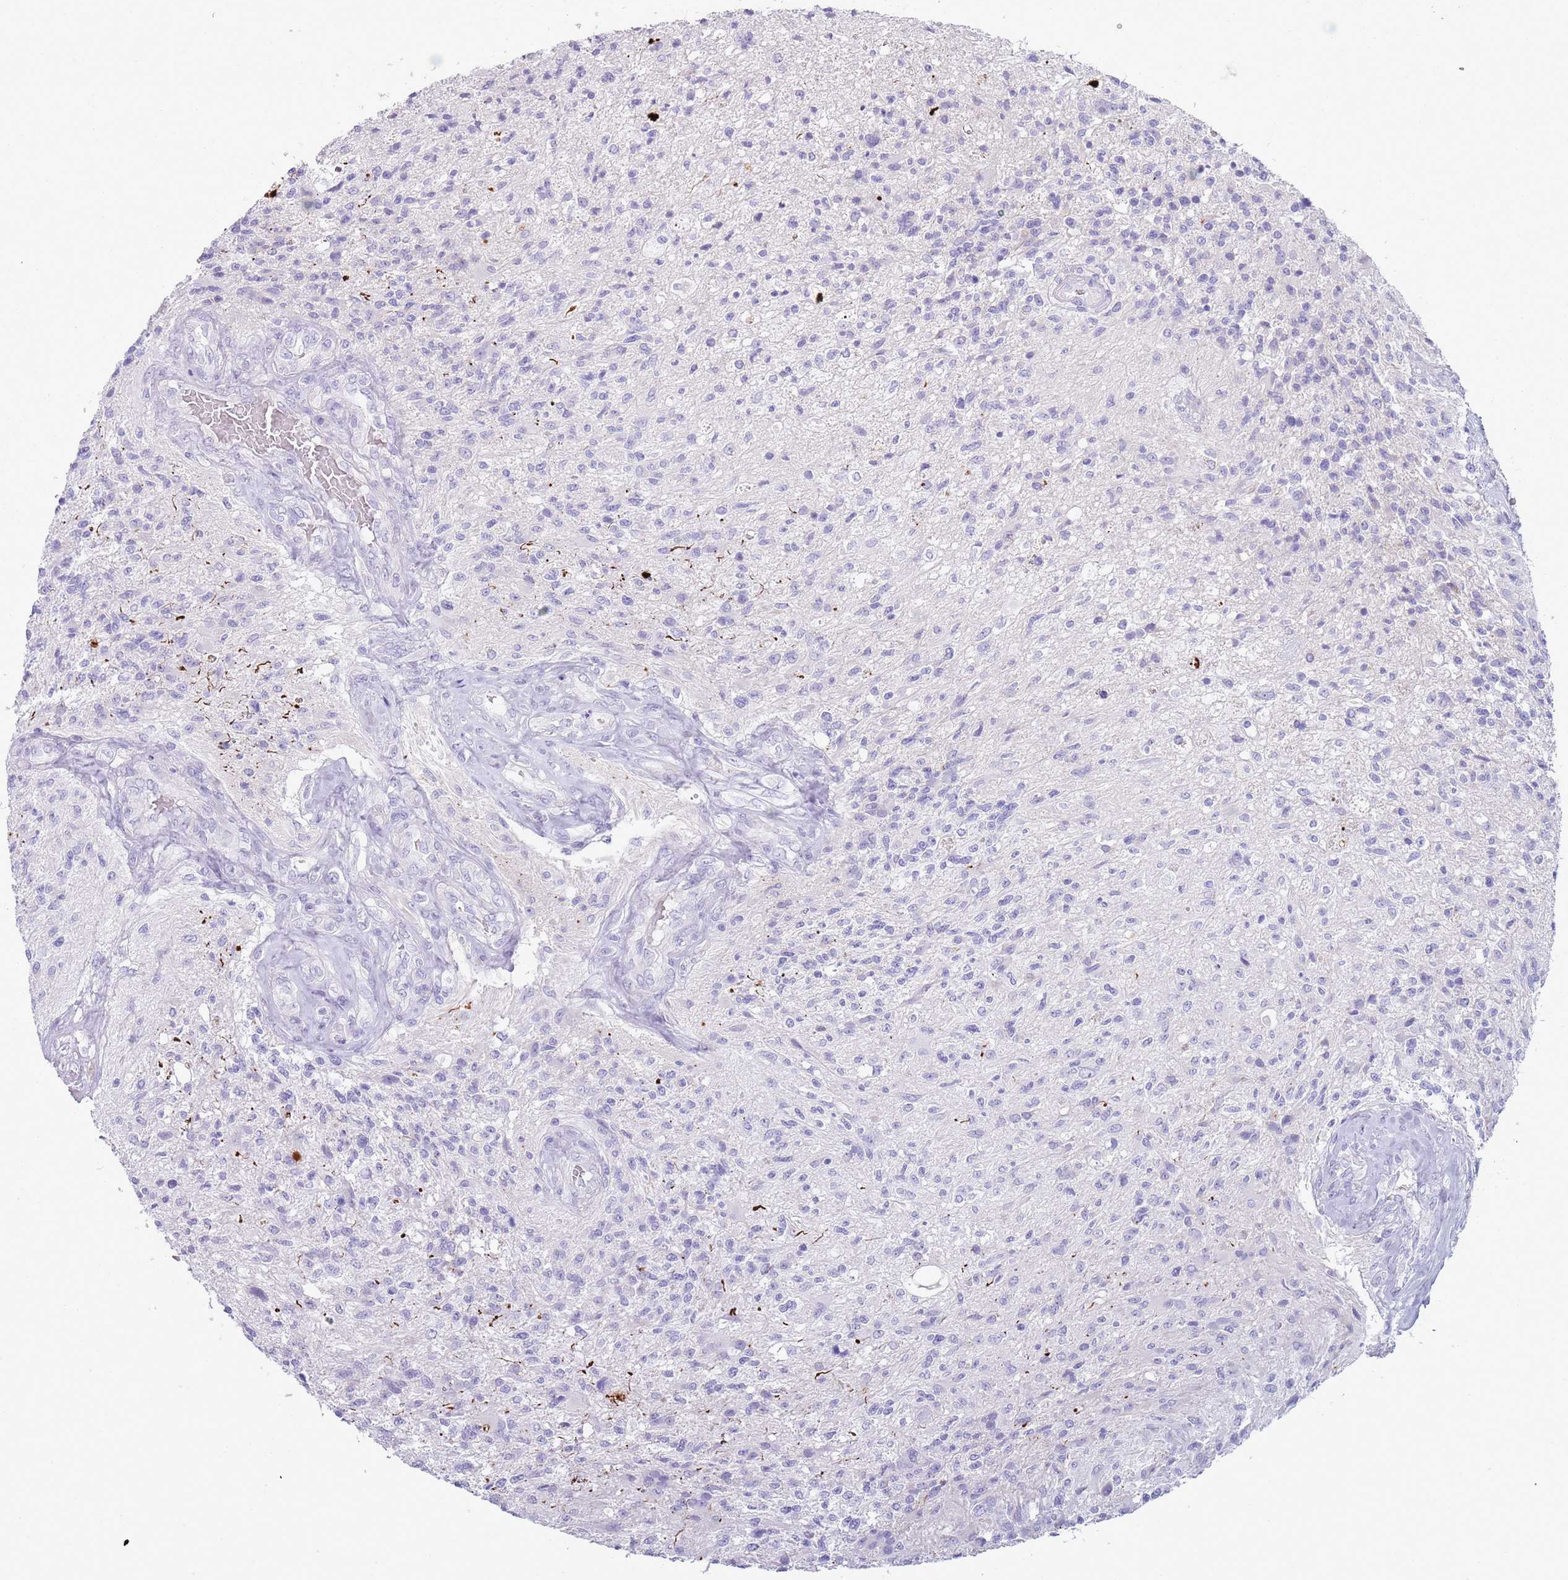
{"staining": {"intensity": "negative", "quantity": "none", "location": "none"}, "tissue": "glioma", "cell_type": "Tumor cells", "image_type": "cancer", "snomed": [{"axis": "morphology", "description": "Glioma, malignant, High grade"}, {"axis": "topography", "description": "Brain"}], "caption": "High power microscopy micrograph of an immunohistochemistry photomicrograph of malignant glioma (high-grade), revealing no significant expression in tumor cells.", "gene": "NBPF20", "patient": {"sex": "male", "age": 56}}